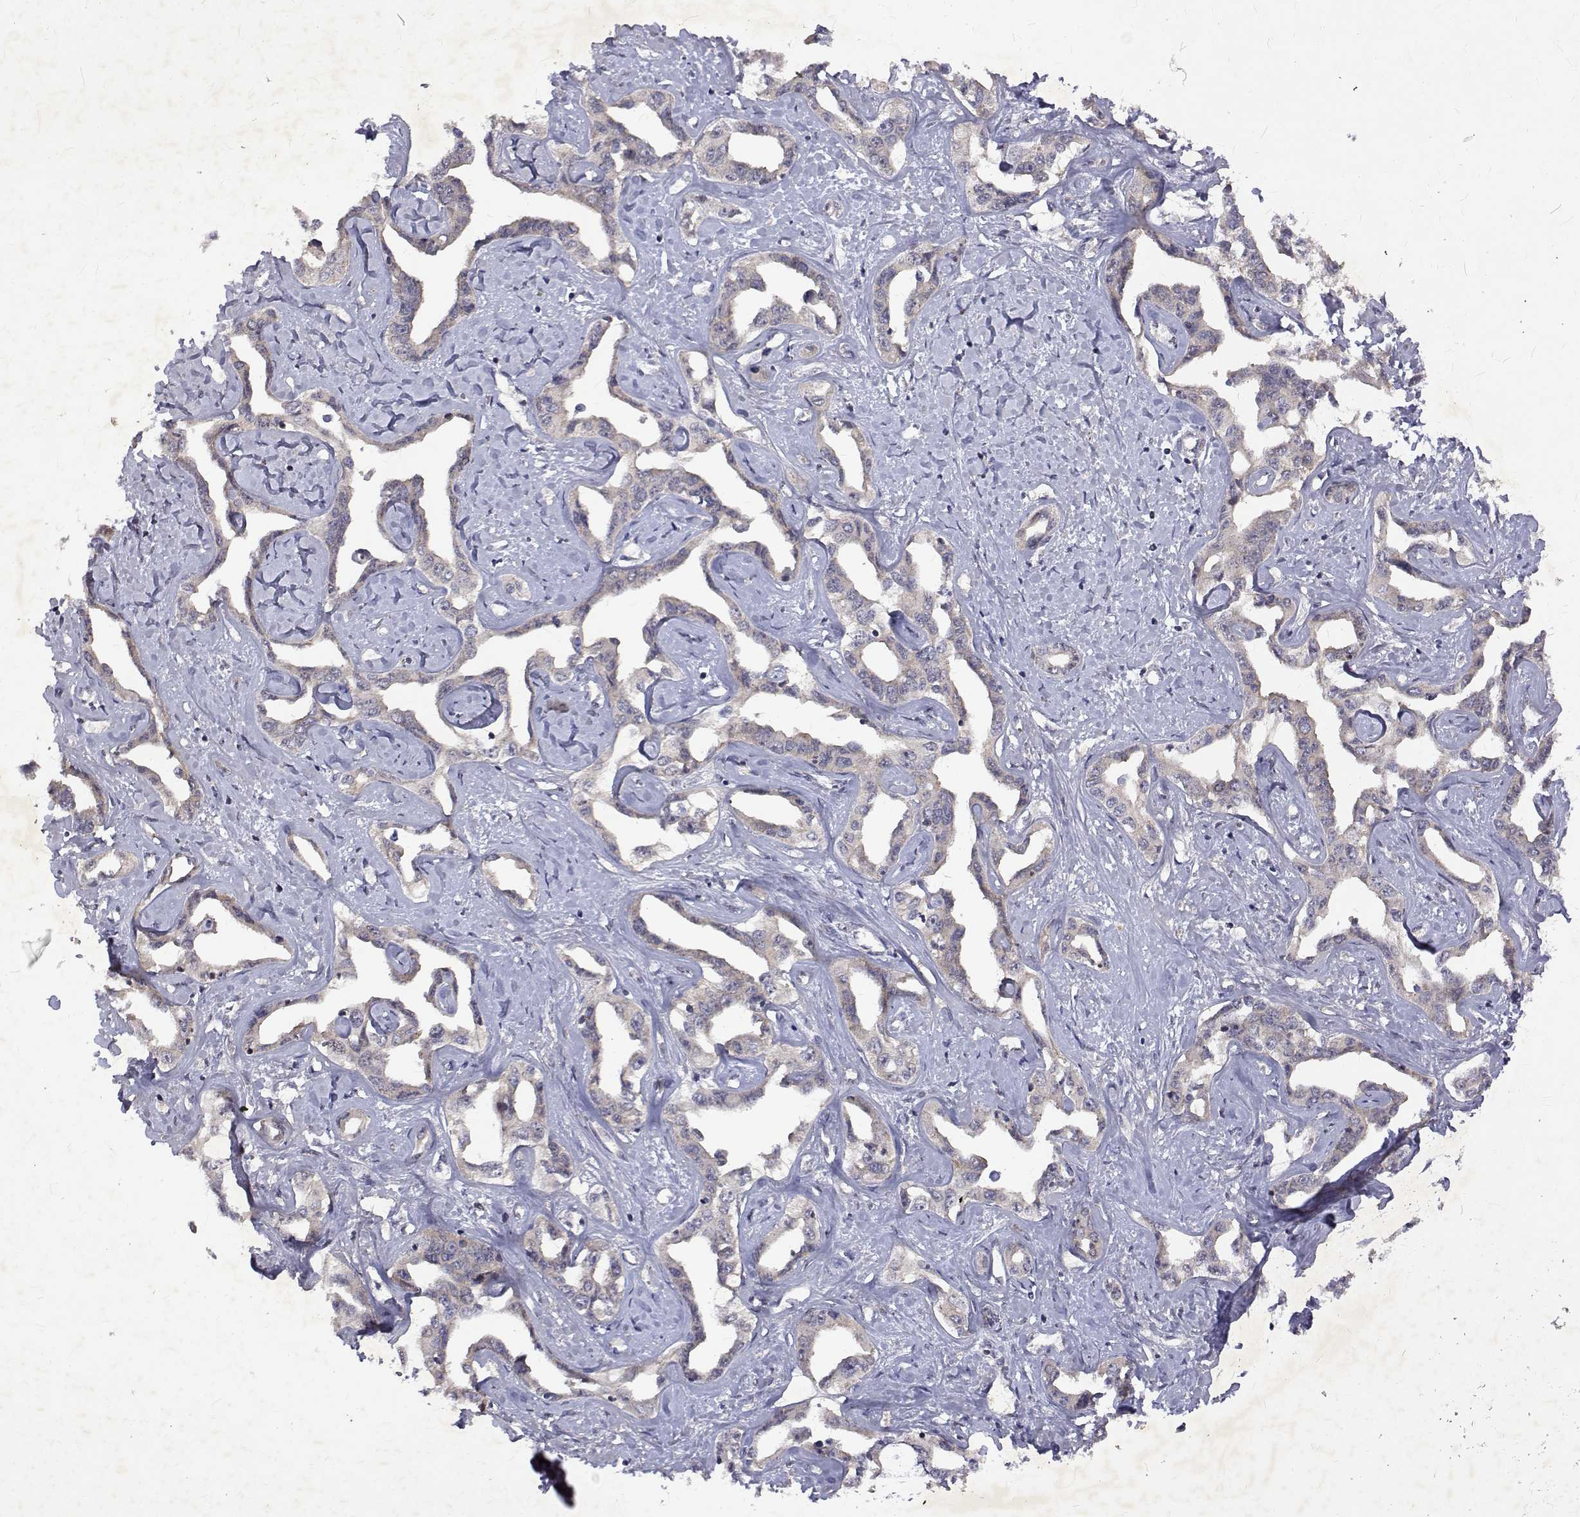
{"staining": {"intensity": "negative", "quantity": "none", "location": "none"}, "tissue": "liver cancer", "cell_type": "Tumor cells", "image_type": "cancer", "snomed": [{"axis": "morphology", "description": "Cholangiocarcinoma"}, {"axis": "topography", "description": "Liver"}], "caption": "This image is of liver cancer stained with immunohistochemistry to label a protein in brown with the nuclei are counter-stained blue. There is no expression in tumor cells.", "gene": "ALKBH8", "patient": {"sex": "male", "age": 59}}